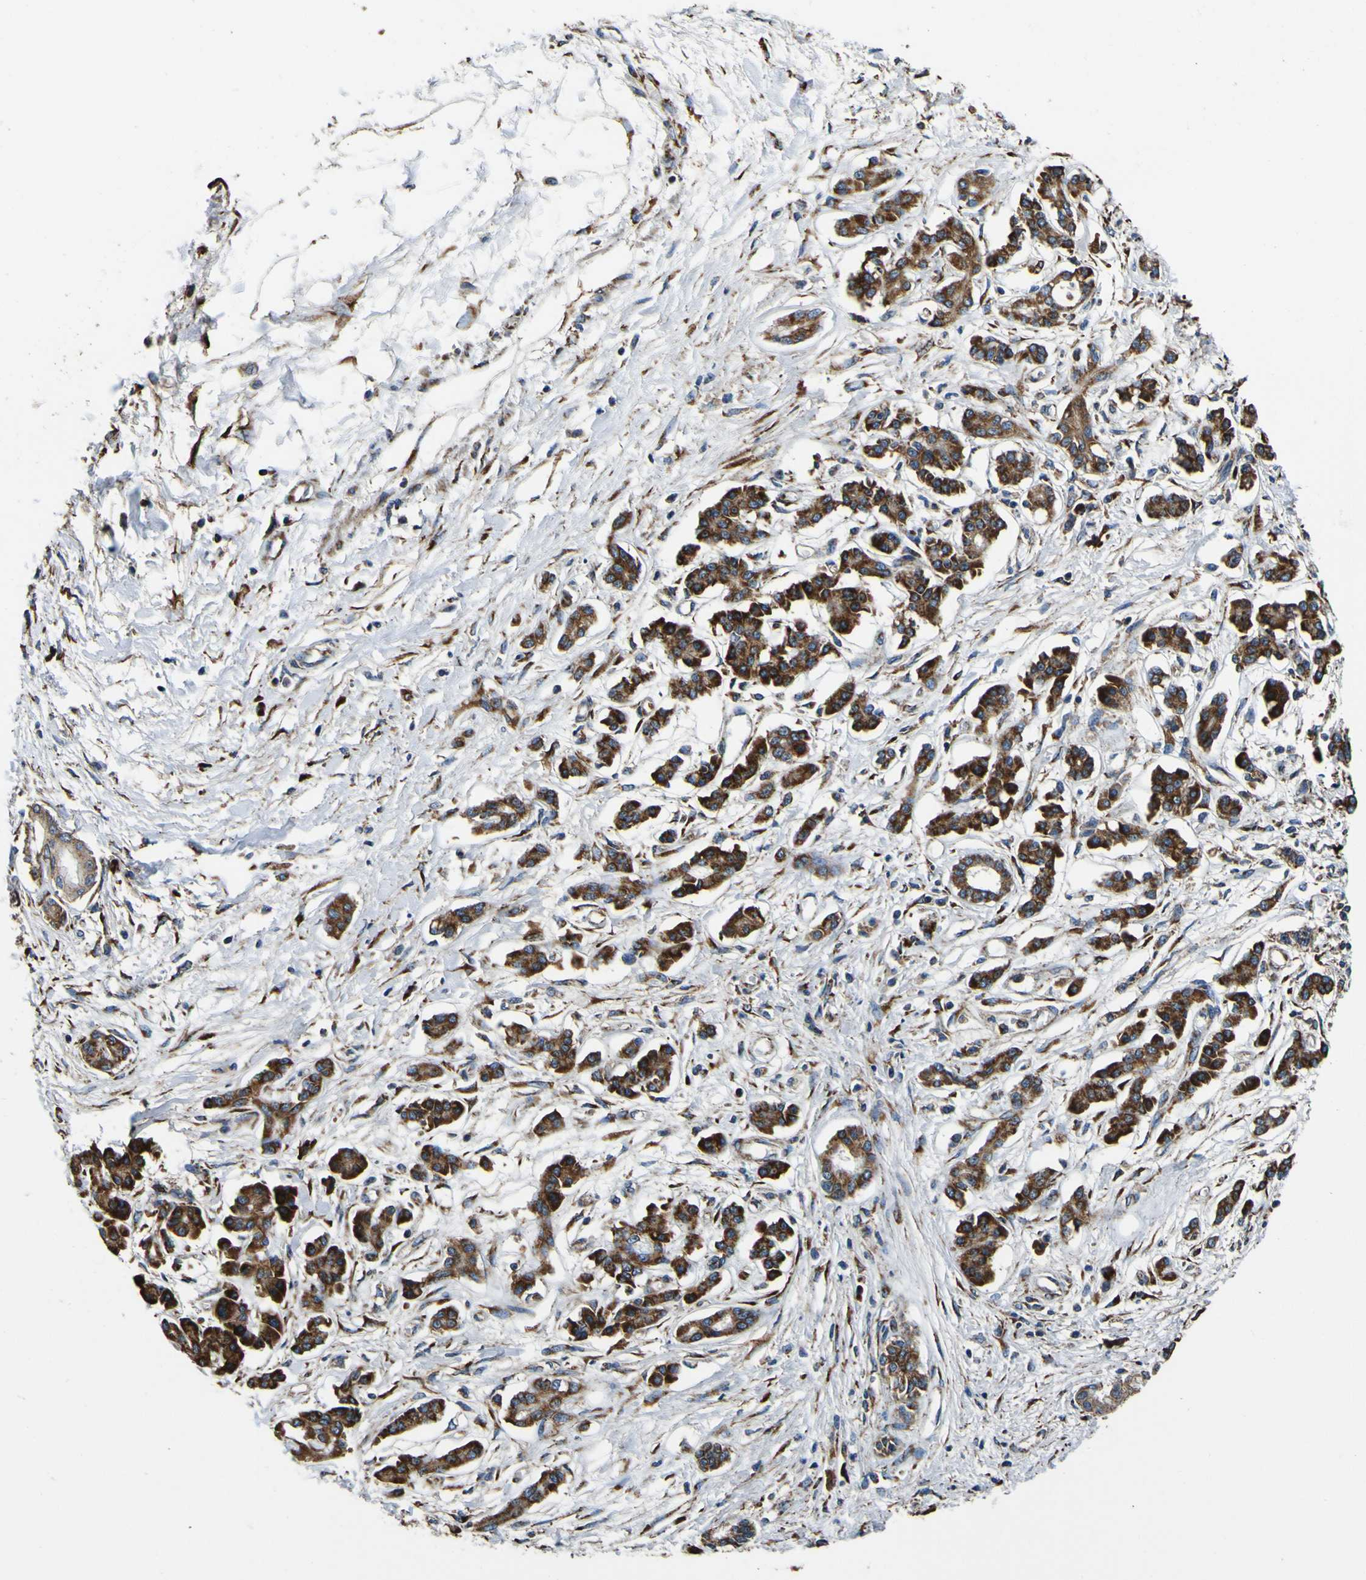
{"staining": {"intensity": "moderate", "quantity": ">75%", "location": "cytoplasmic/membranous"}, "tissue": "pancreatic cancer", "cell_type": "Tumor cells", "image_type": "cancer", "snomed": [{"axis": "morphology", "description": "Adenocarcinoma, NOS"}, {"axis": "topography", "description": "Pancreas"}], "caption": "Protein expression analysis of pancreatic adenocarcinoma displays moderate cytoplasmic/membranous positivity in about >75% of tumor cells.", "gene": "INPP5A", "patient": {"sex": "male", "age": 56}}